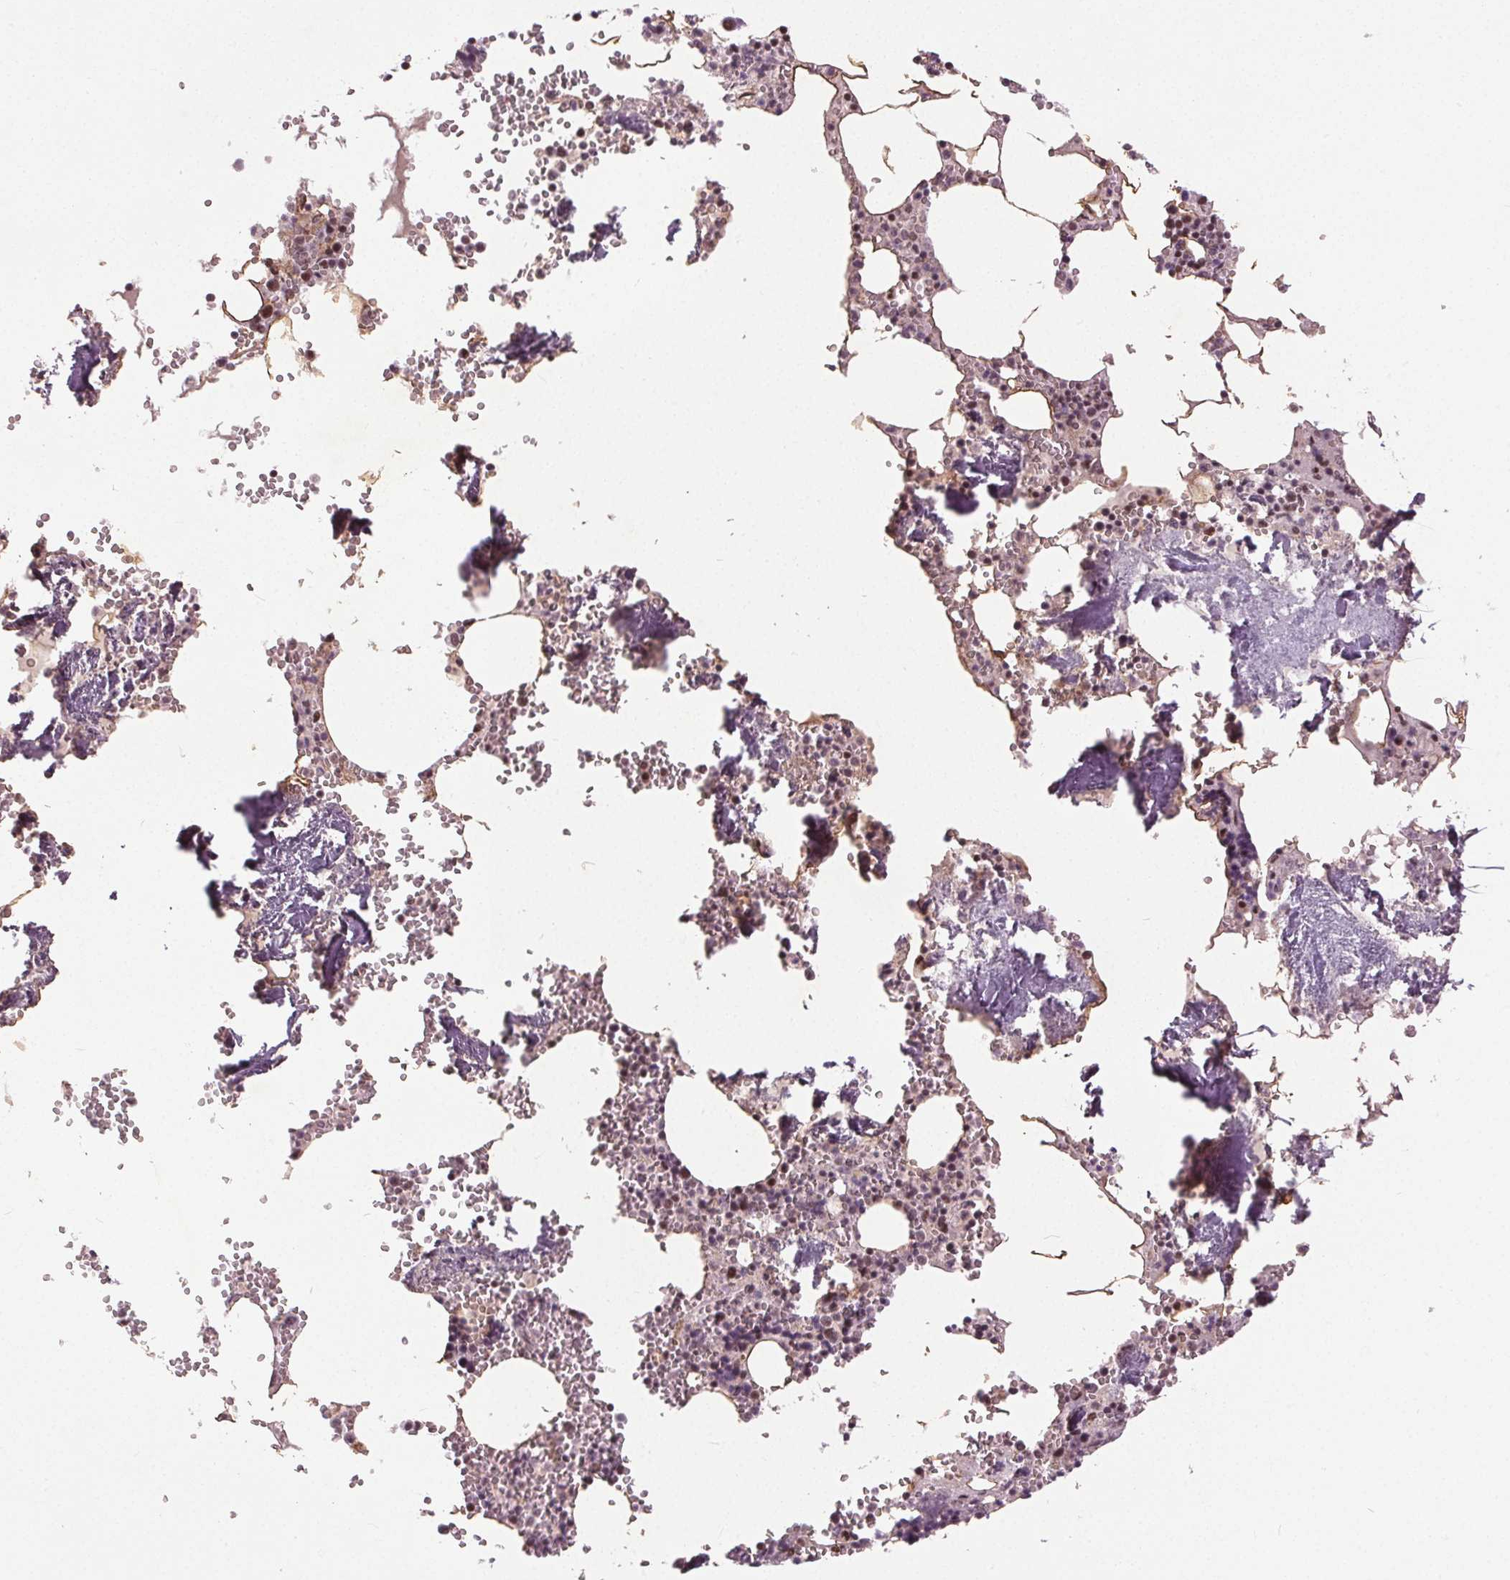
{"staining": {"intensity": "moderate", "quantity": "<25%", "location": "nuclear"}, "tissue": "bone marrow", "cell_type": "Hematopoietic cells", "image_type": "normal", "snomed": [{"axis": "morphology", "description": "Normal tissue, NOS"}, {"axis": "topography", "description": "Bone marrow"}], "caption": "The photomicrograph shows staining of normal bone marrow, revealing moderate nuclear protein positivity (brown color) within hematopoietic cells.", "gene": "TTC34", "patient": {"sex": "male", "age": 54}}